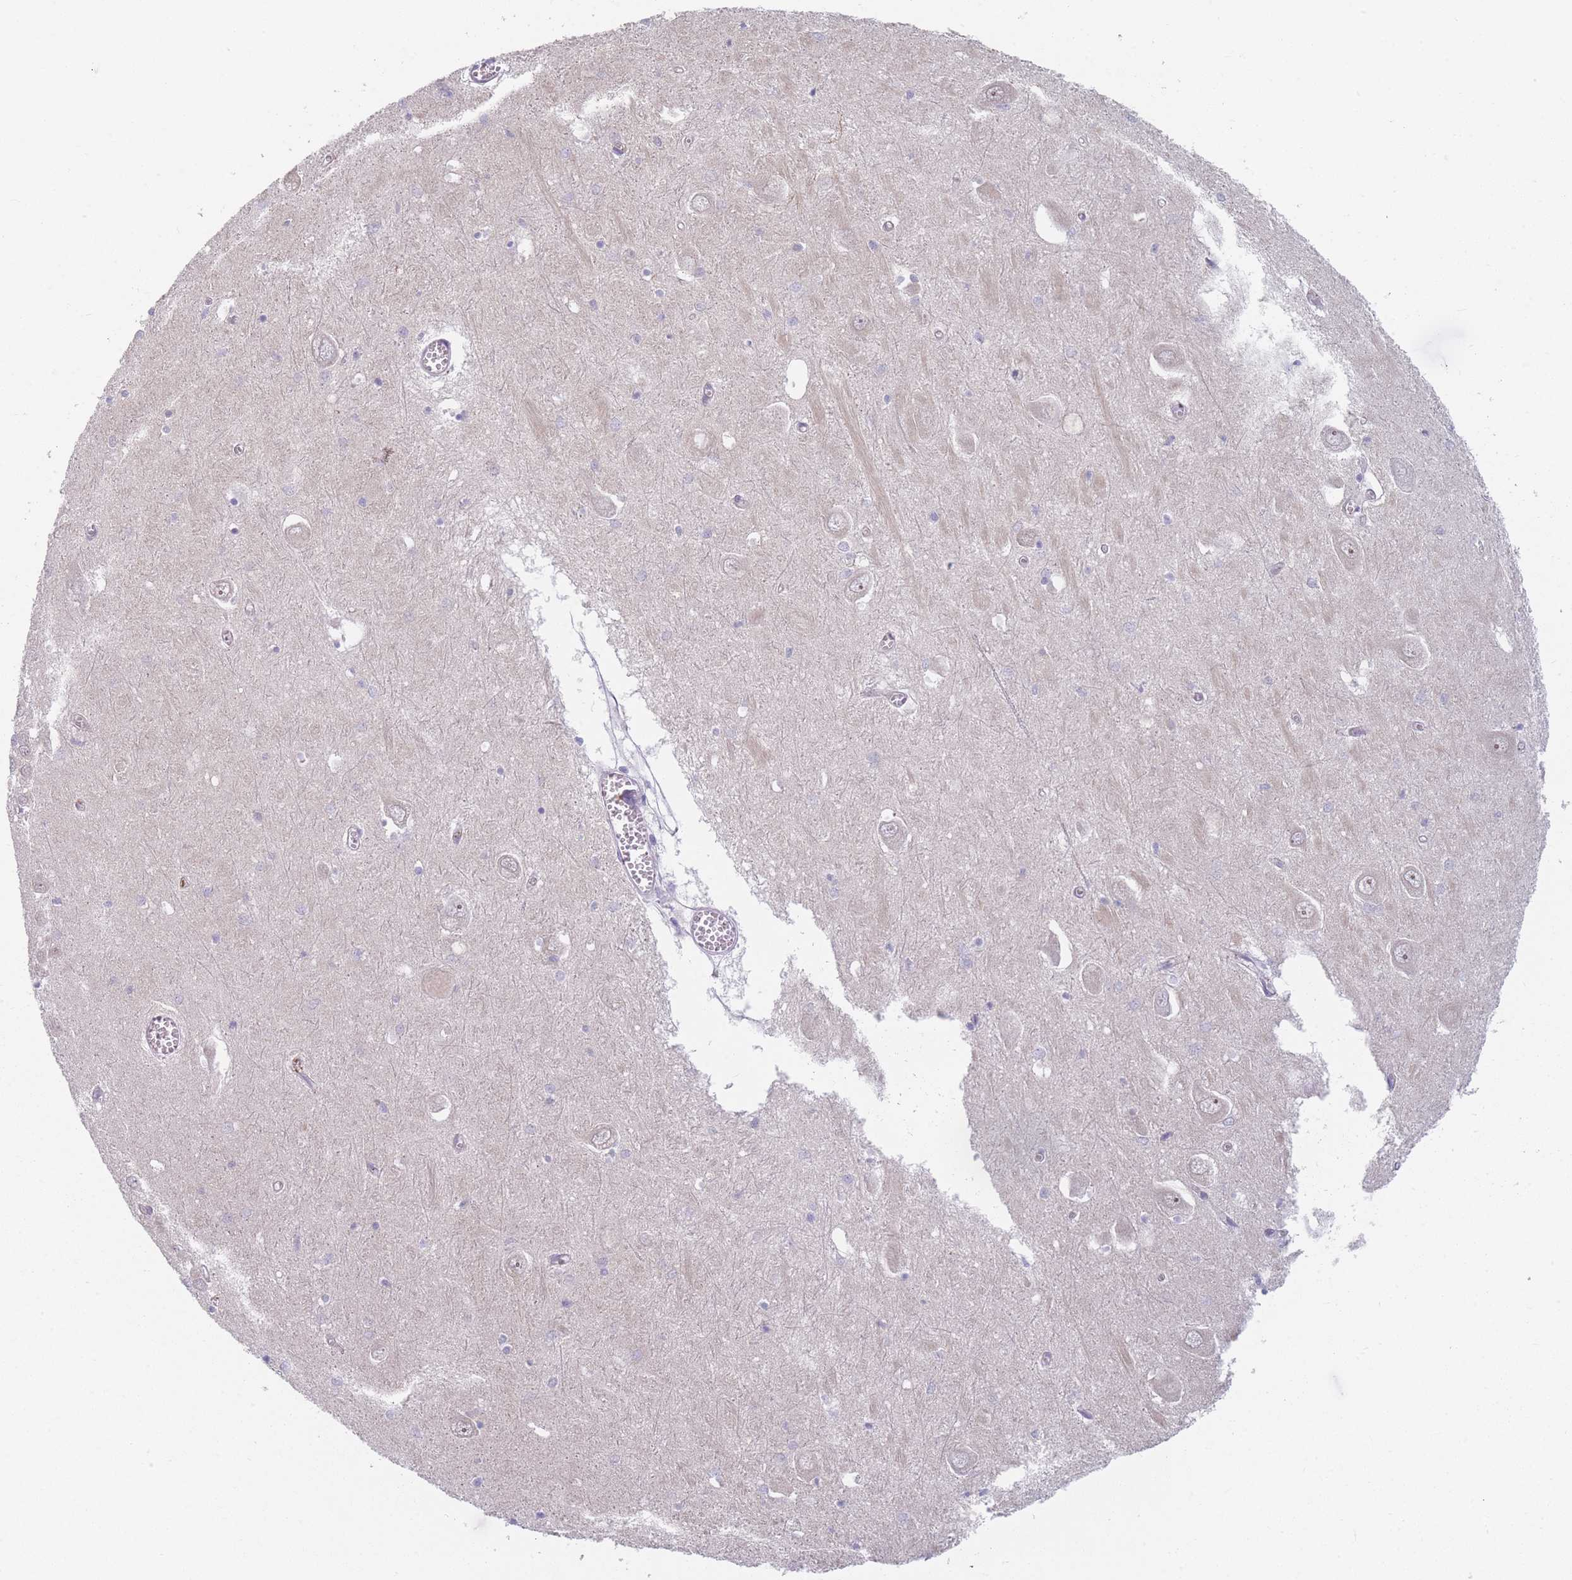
{"staining": {"intensity": "negative", "quantity": "none", "location": "none"}, "tissue": "hippocampus", "cell_type": "Glial cells", "image_type": "normal", "snomed": [{"axis": "morphology", "description": "Normal tissue, NOS"}, {"axis": "topography", "description": "Hippocampus"}], "caption": "An IHC micrograph of unremarkable hippocampus is shown. There is no staining in glial cells of hippocampus.", "gene": "ANKRD10", "patient": {"sex": "male", "age": 70}}